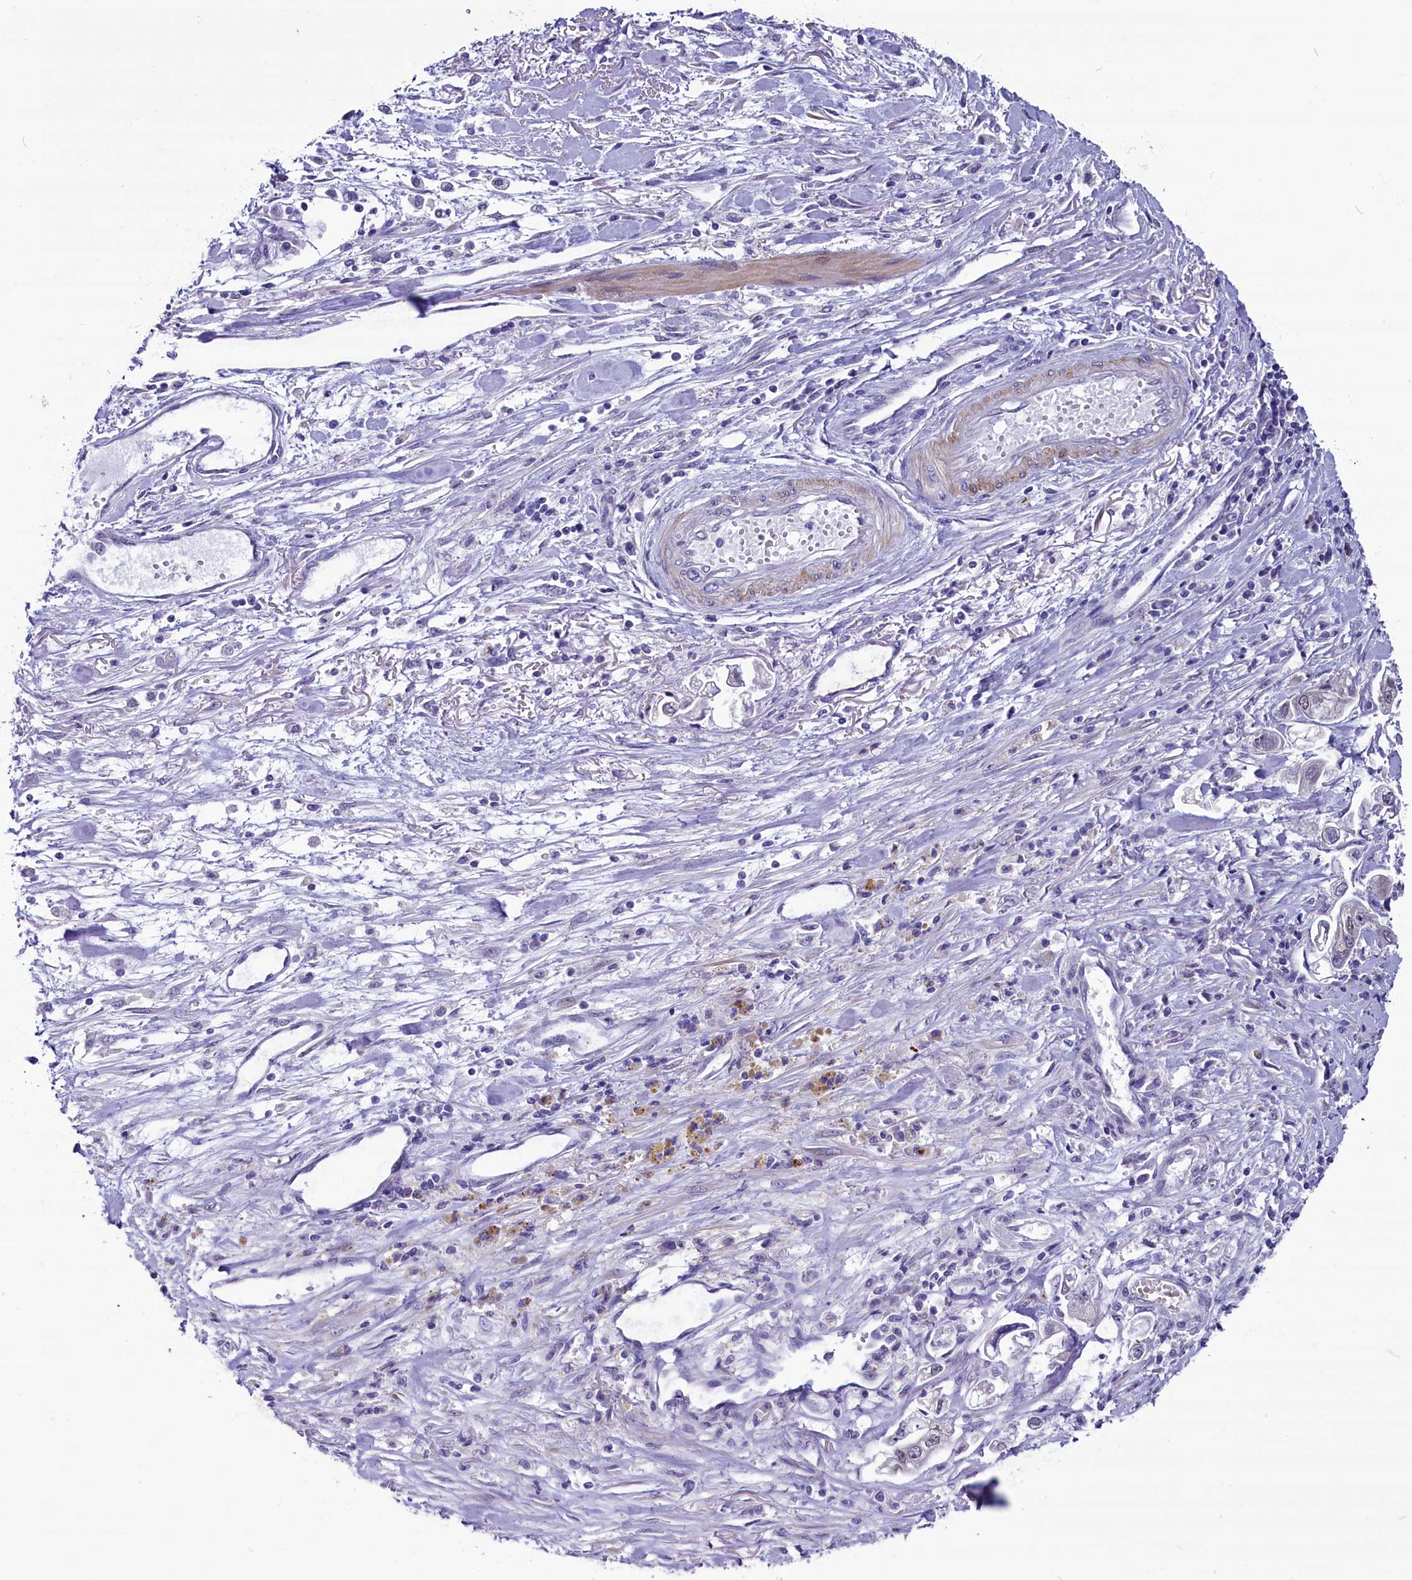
{"staining": {"intensity": "weak", "quantity": "<25%", "location": "cytoplasmic/membranous"}, "tissue": "stomach cancer", "cell_type": "Tumor cells", "image_type": "cancer", "snomed": [{"axis": "morphology", "description": "Adenocarcinoma, NOS"}, {"axis": "topography", "description": "Stomach"}], "caption": "This is an immunohistochemistry histopathology image of human stomach cancer (adenocarcinoma). There is no positivity in tumor cells.", "gene": "SCD5", "patient": {"sex": "male", "age": 62}}